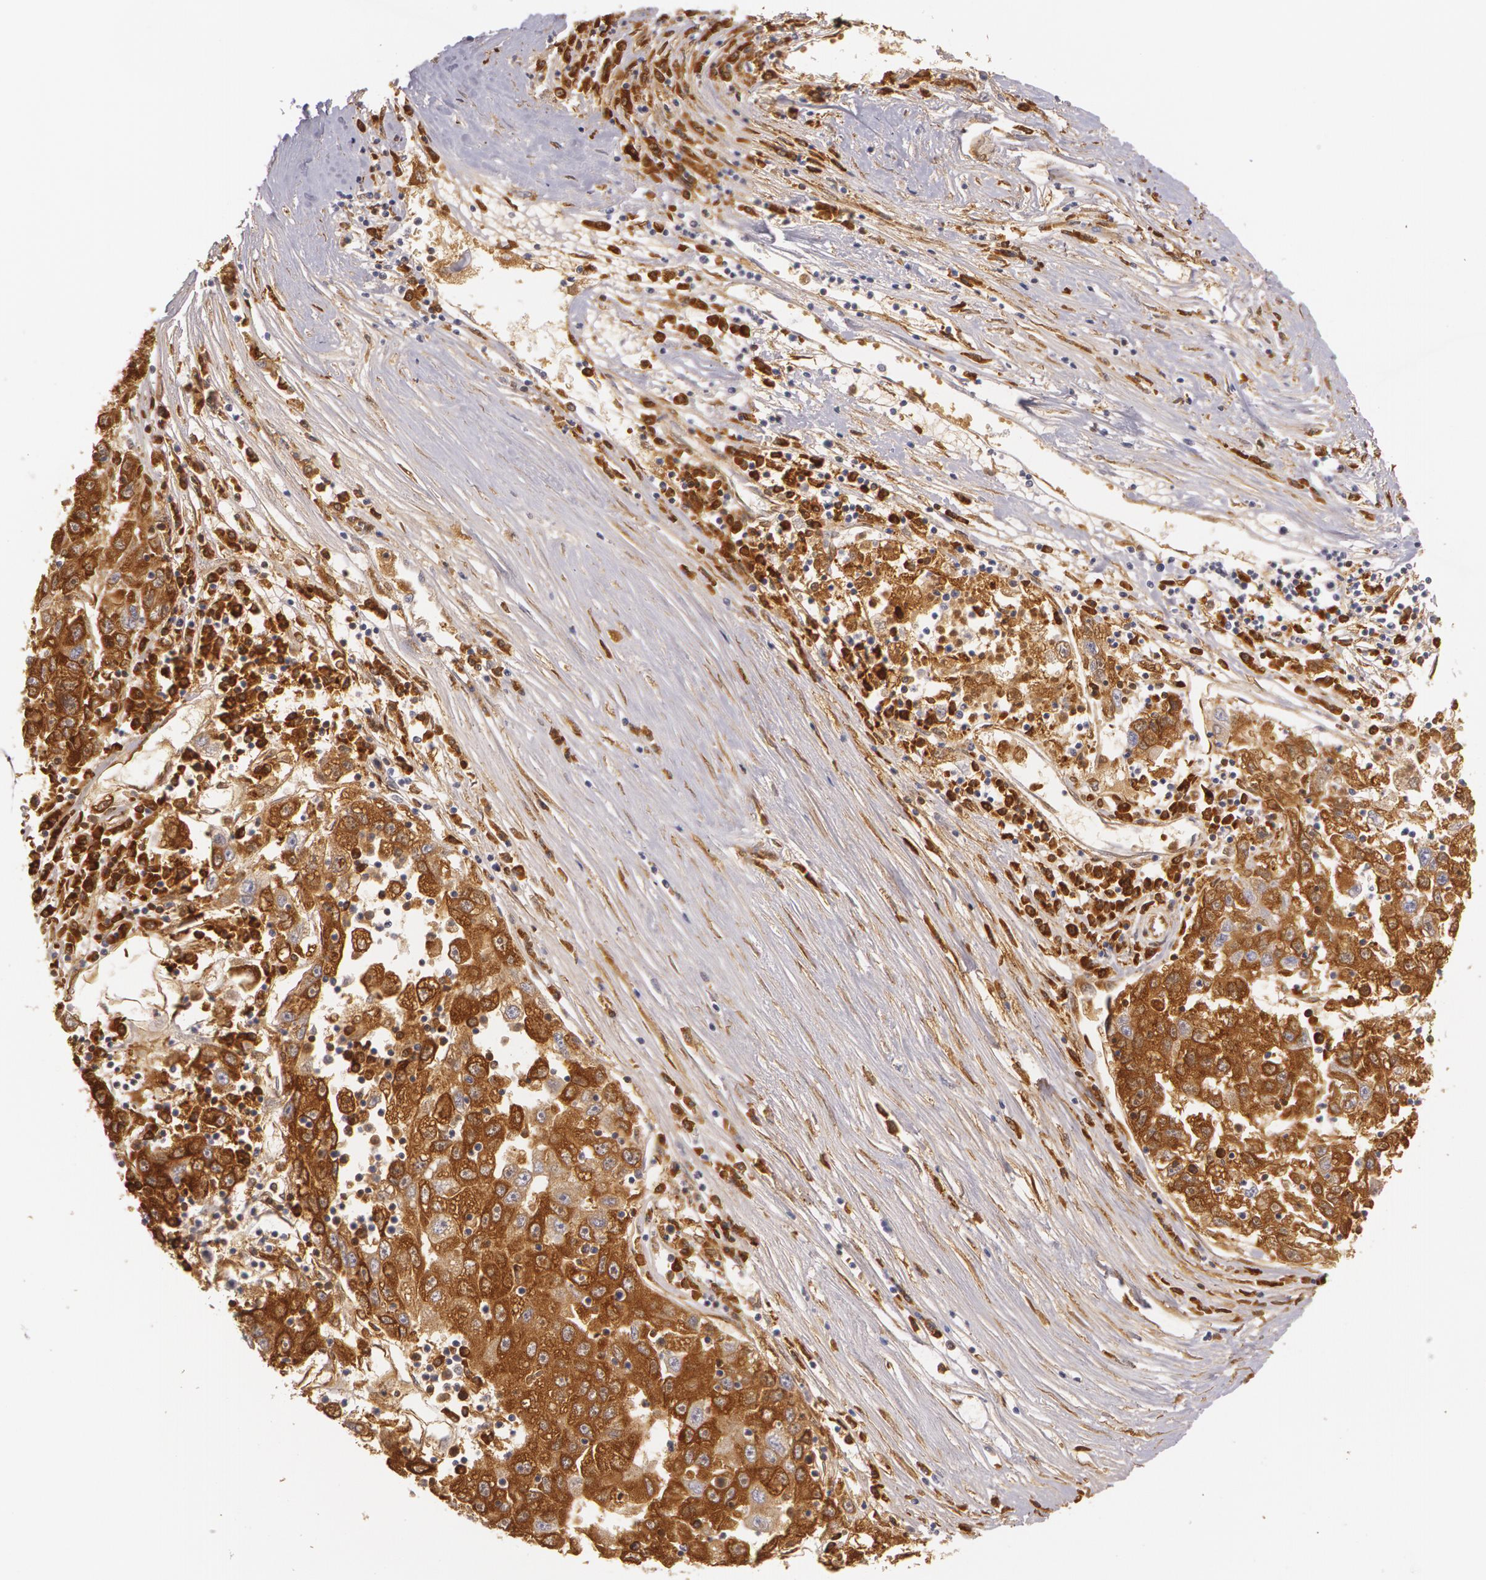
{"staining": {"intensity": "moderate", "quantity": ">75%", "location": "cytoplasmic/membranous"}, "tissue": "liver cancer", "cell_type": "Tumor cells", "image_type": "cancer", "snomed": [{"axis": "morphology", "description": "Carcinoma, Hepatocellular, NOS"}, {"axis": "topography", "description": "Liver"}], "caption": "Brown immunohistochemical staining in liver cancer (hepatocellular carcinoma) reveals moderate cytoplasmic/membranous positivity in about >75% of tumor cells.", "gene": "LBP", "patient": {"sex": "male", "age": 49}}